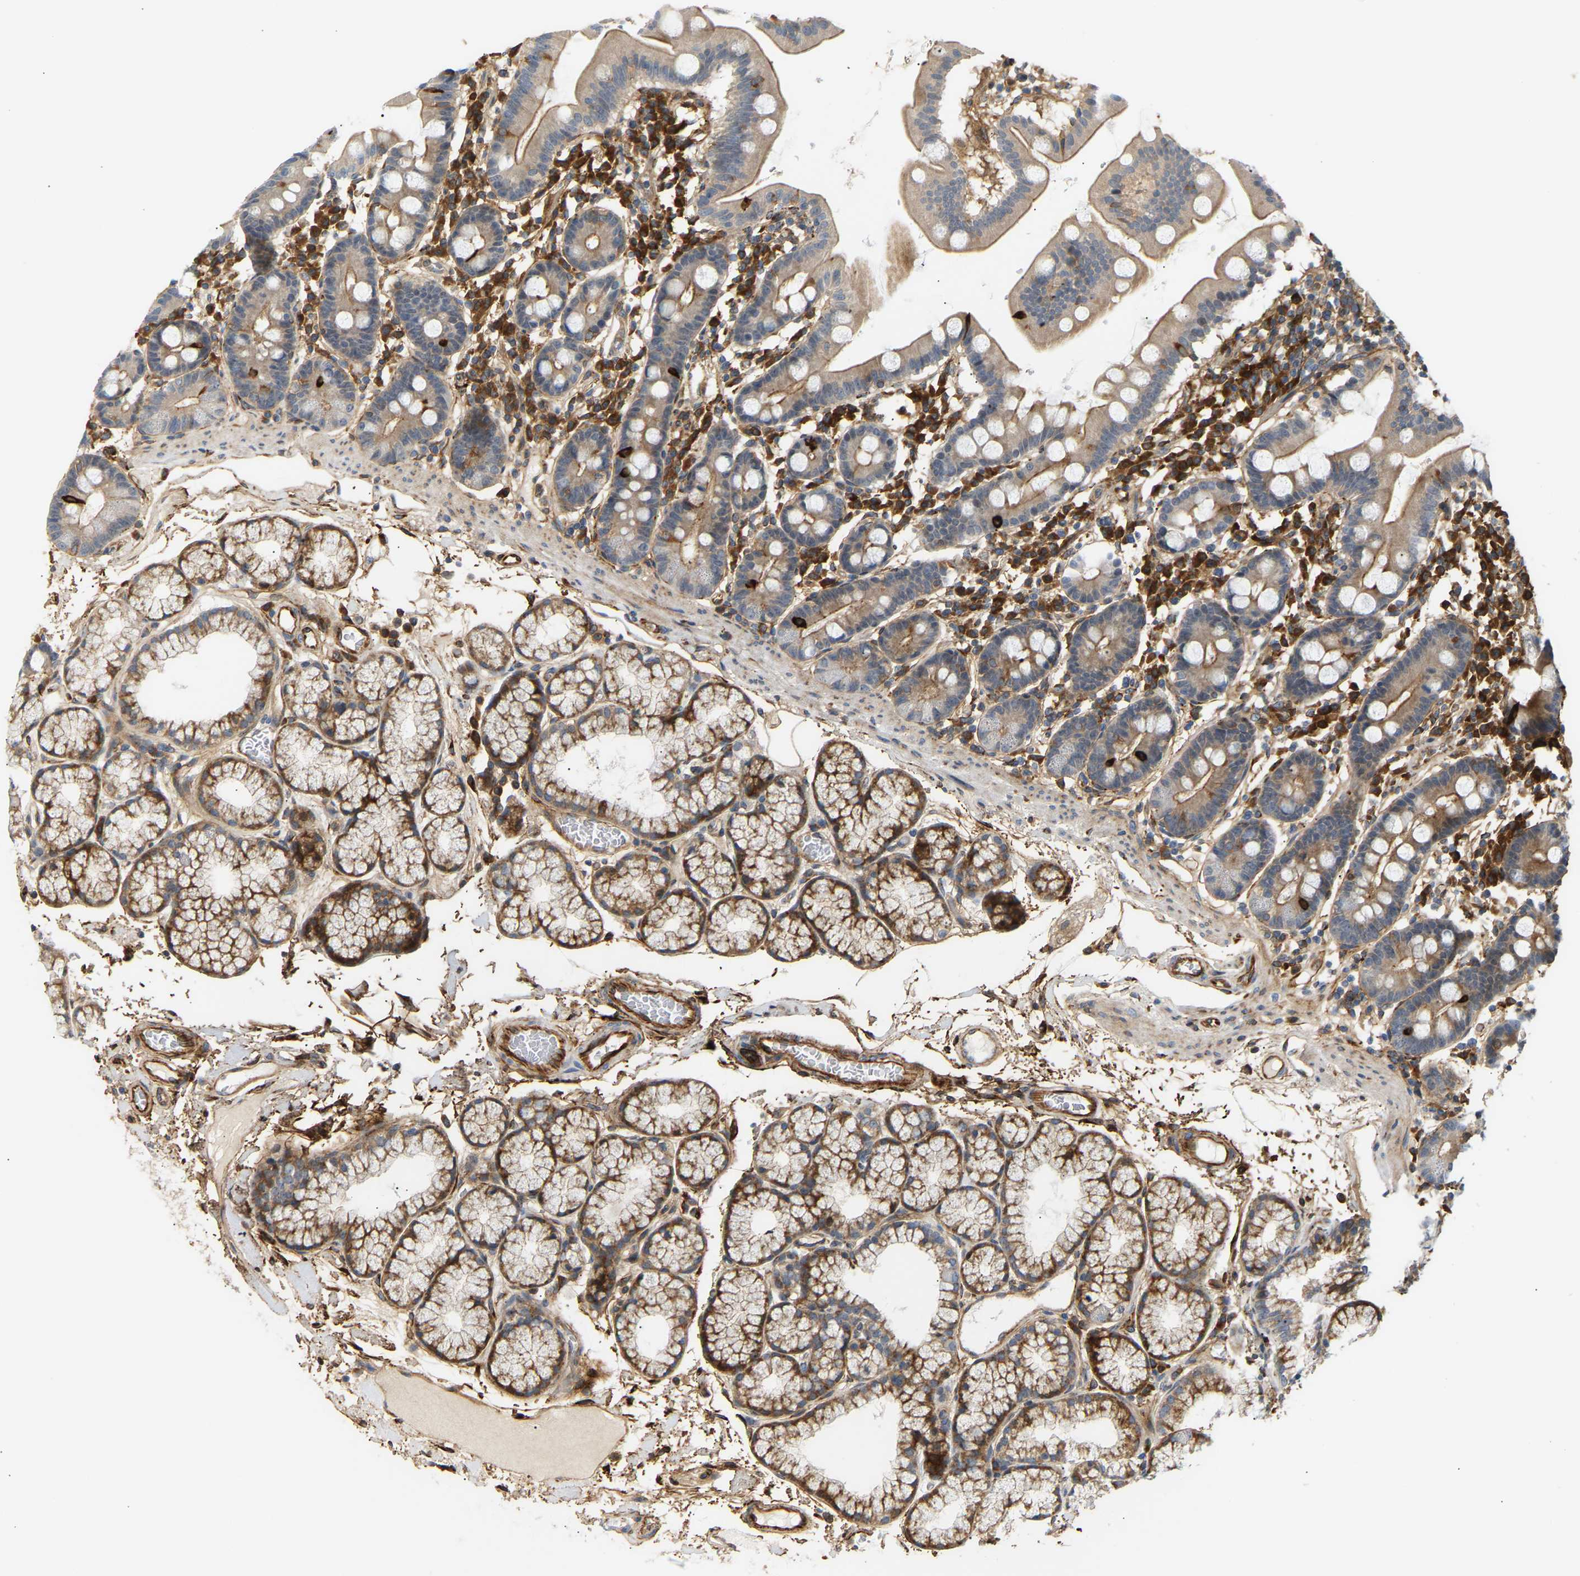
{"staining": {"intensity": "moderate", "quantity": "<25%", "location": "cytoplasmic/membranous"}, "tissue": "duodenum", "cell_type": "Glandular cells", "image_type": "normal", "snomed": [{"axis": "morphology", "description": "Normal tissue, NOS"}, {"axis": "topography", "description": "Duodenum"}], "caption": "This histopathology image demonstrates immunohistochemistry staining of unremarkable duodenum, with low moderate cytoplasmic/membranous positivity in approximately <25% of glandular cells.", "gene": "PLCG2", "patient": {"sex": "male", "age": 50}}